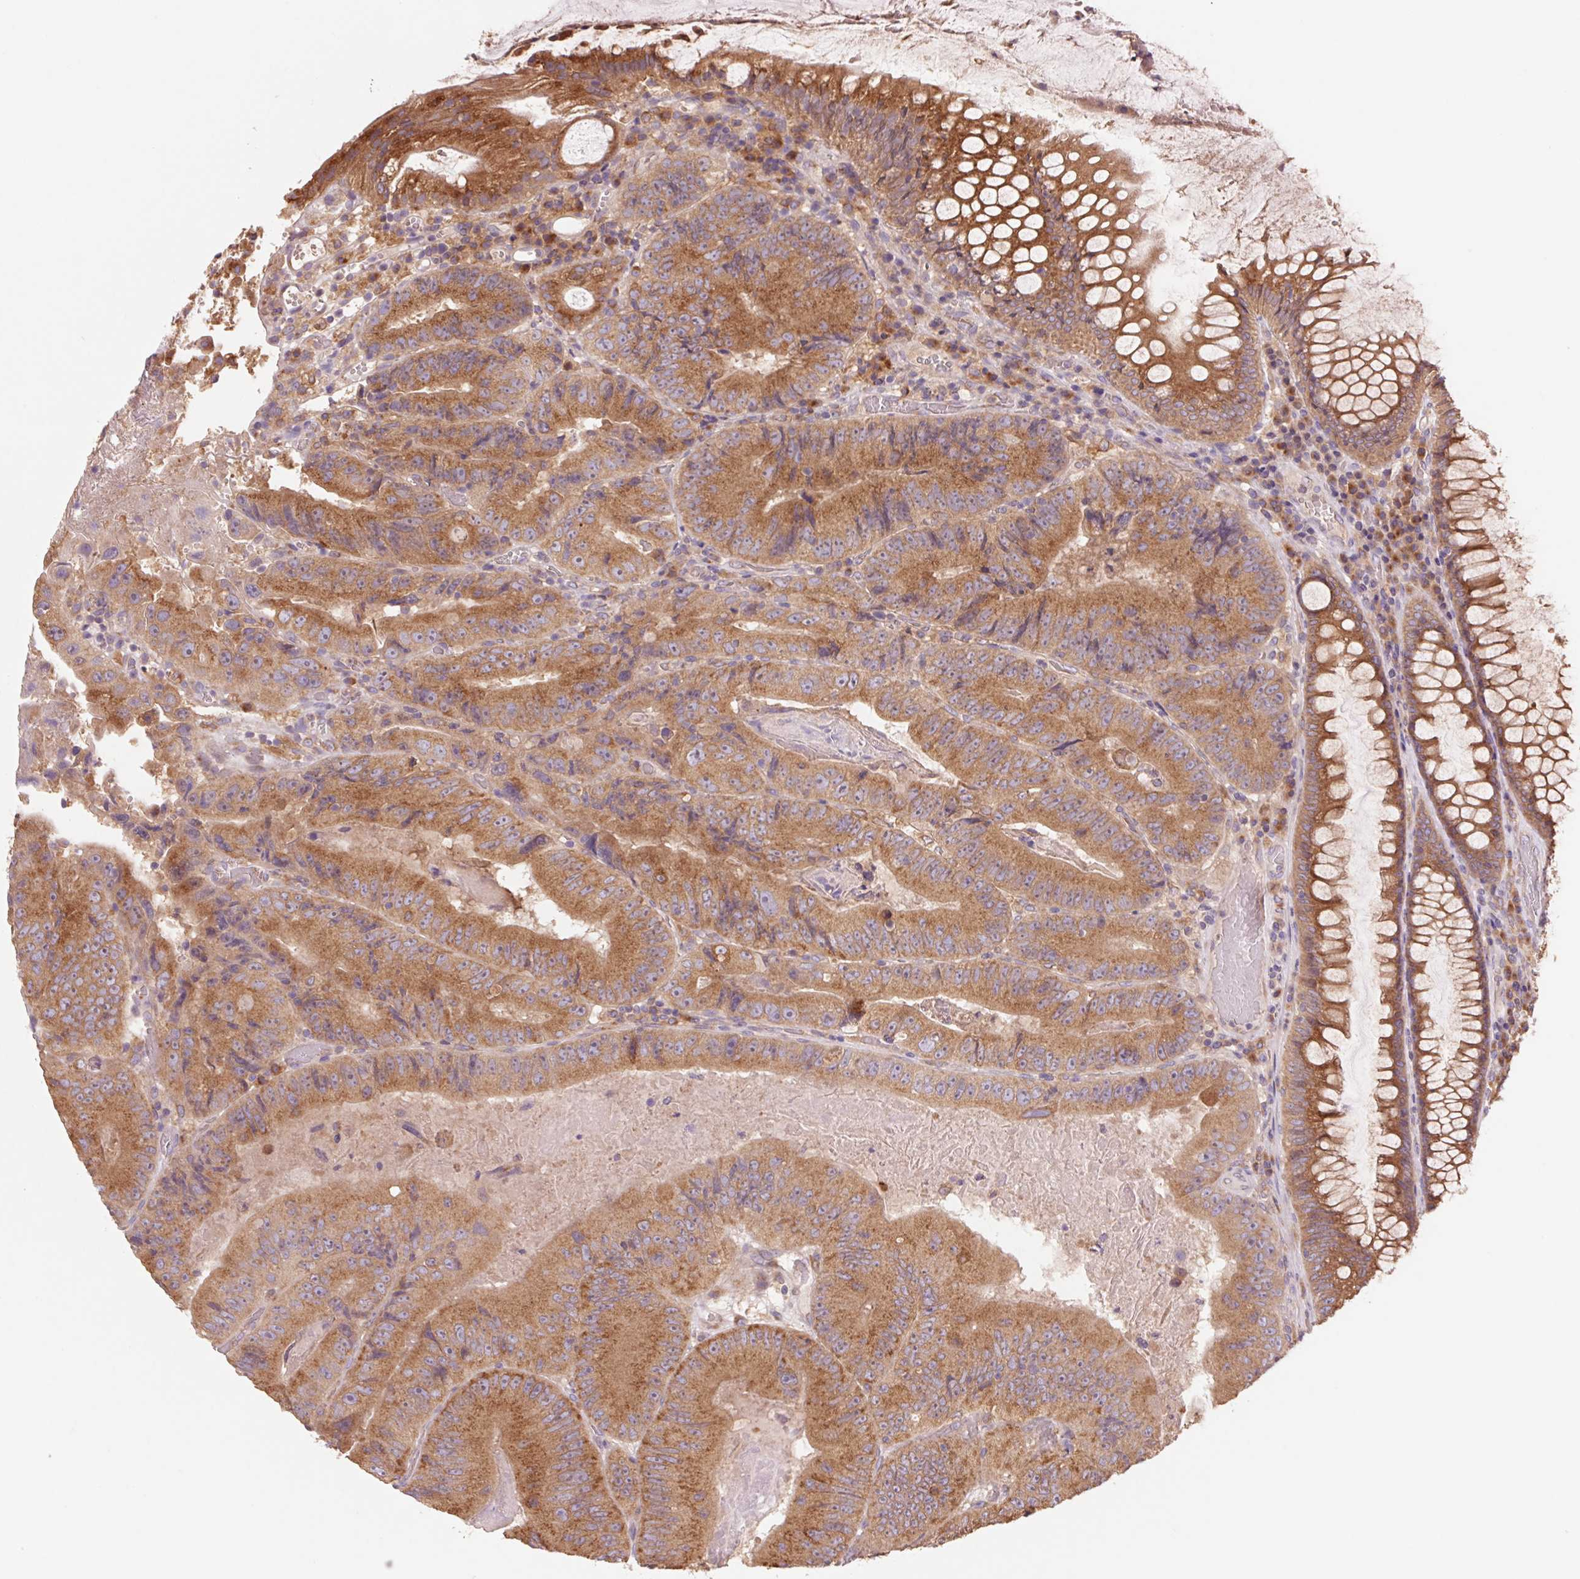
{"staining": {"intensity": "moderate", "quantity": ">75%", "location": "cytoplasmic/membranous"}, "tissue": "colorectal cancer", "cell_type": "Tumor cells", "image_type": "cancer", "snomed": [{"axis": "morphology", "description": "Adenocarcinoma, NOS"}, {"axis": "topography", "description": "Colon"}], "caption": "High-power microscopy captured an immunohistochemistry (IHC) image of colorectal cancer, revealing moderate cytoplasmic/membranous expression in approximately >75% of tumor cells.", "gene": "RAB1A", "patient": {"sex": "female", "age": 86}}